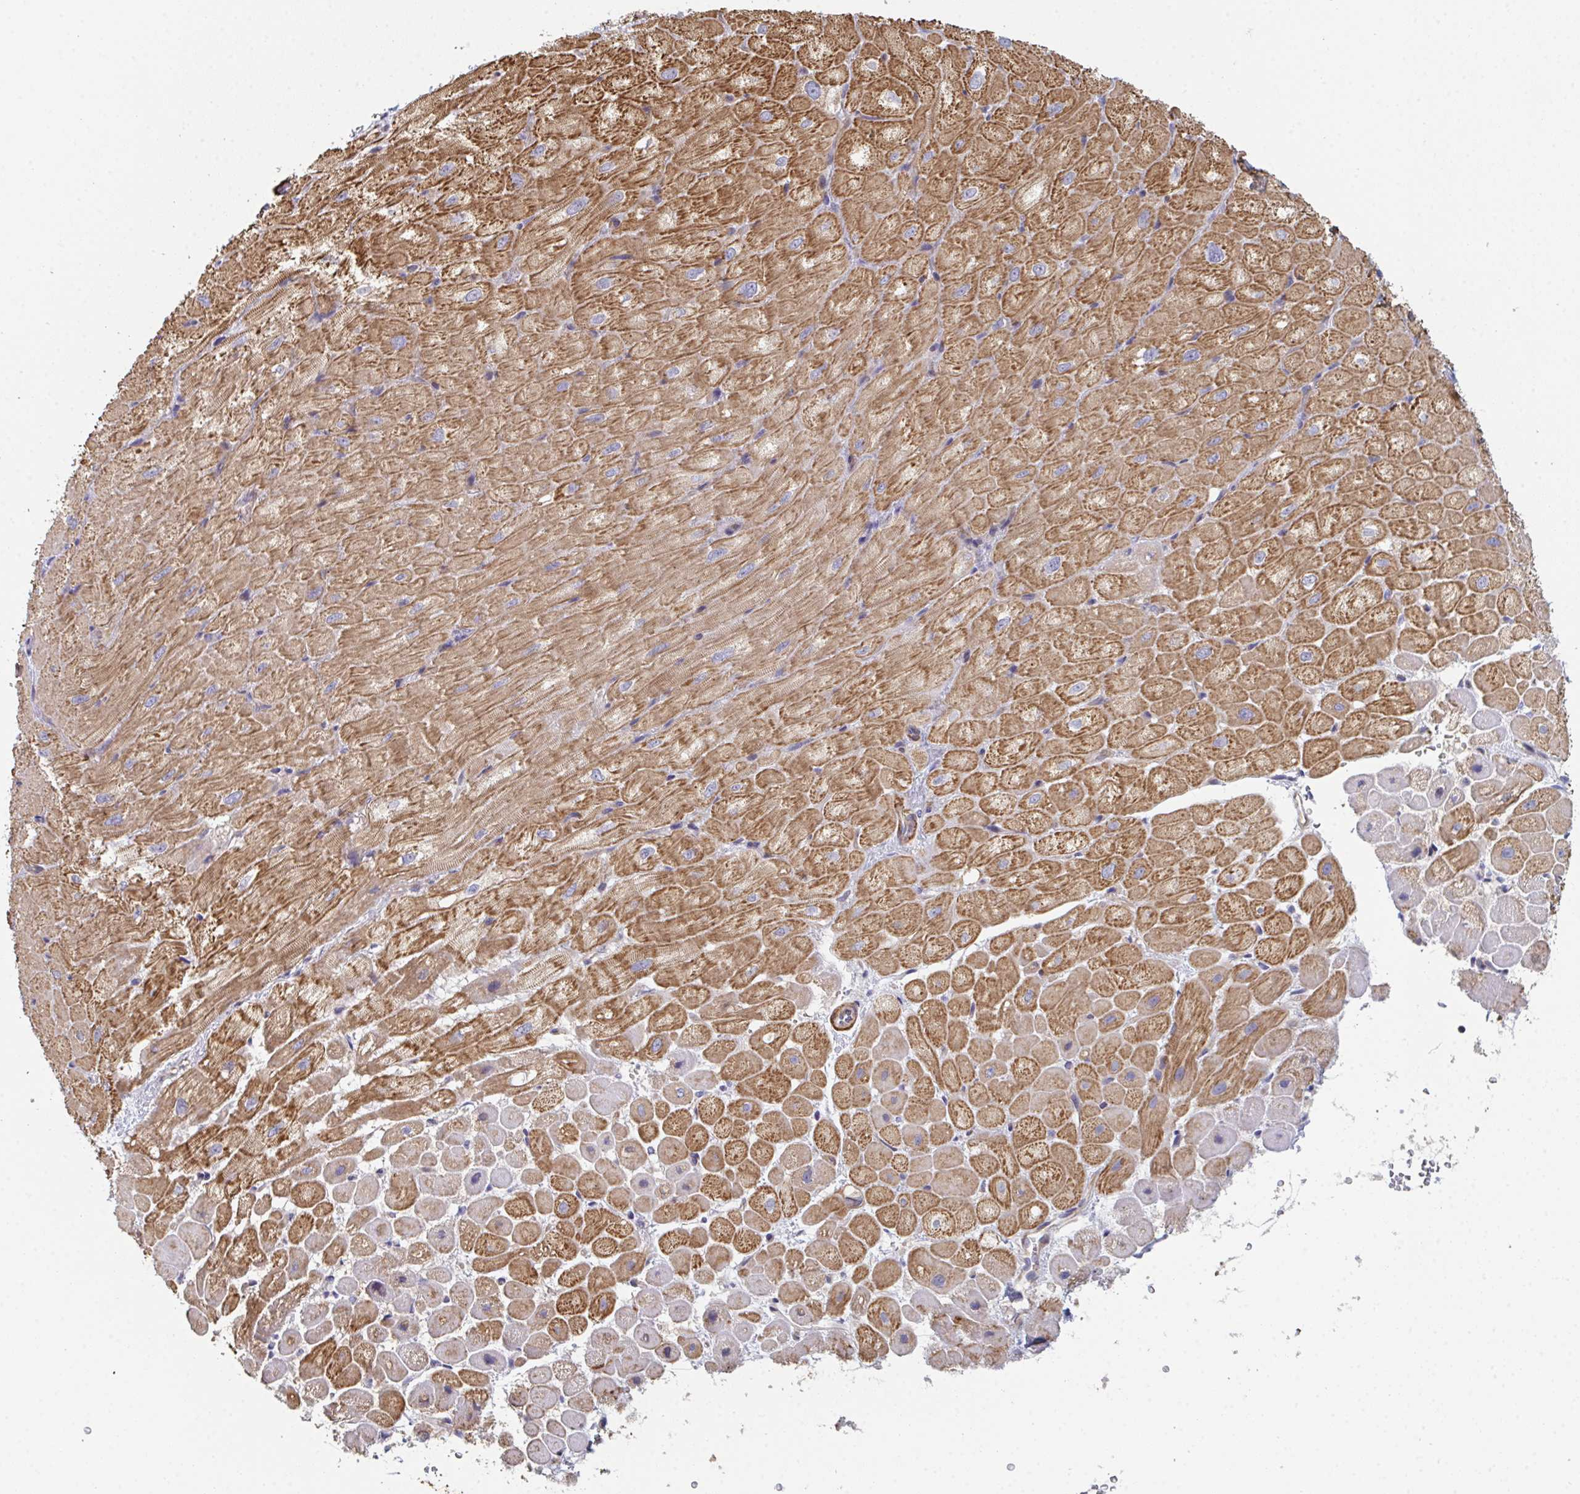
{"staining": {"intensity": "moderate", "quantity": ">75%", "location": "cytoplasmic/membranous"}, "tissue": "heart muscle", "cell_type": "Cardiomyocytes", "image_type": "normal", "snomed": [{"axis": "morphology", "description": "Normal tissue, NOS"}, {"axis": "topography", "description": "Heart"}], "caption": "Heart muscle stained for a protein (brown) reveals moderate cytoplasmic/membranous positive staining in approximately >75% of cardiomyocytes.", "gene": "FZD2", "patient": {"sex": "male", "age": 62}}